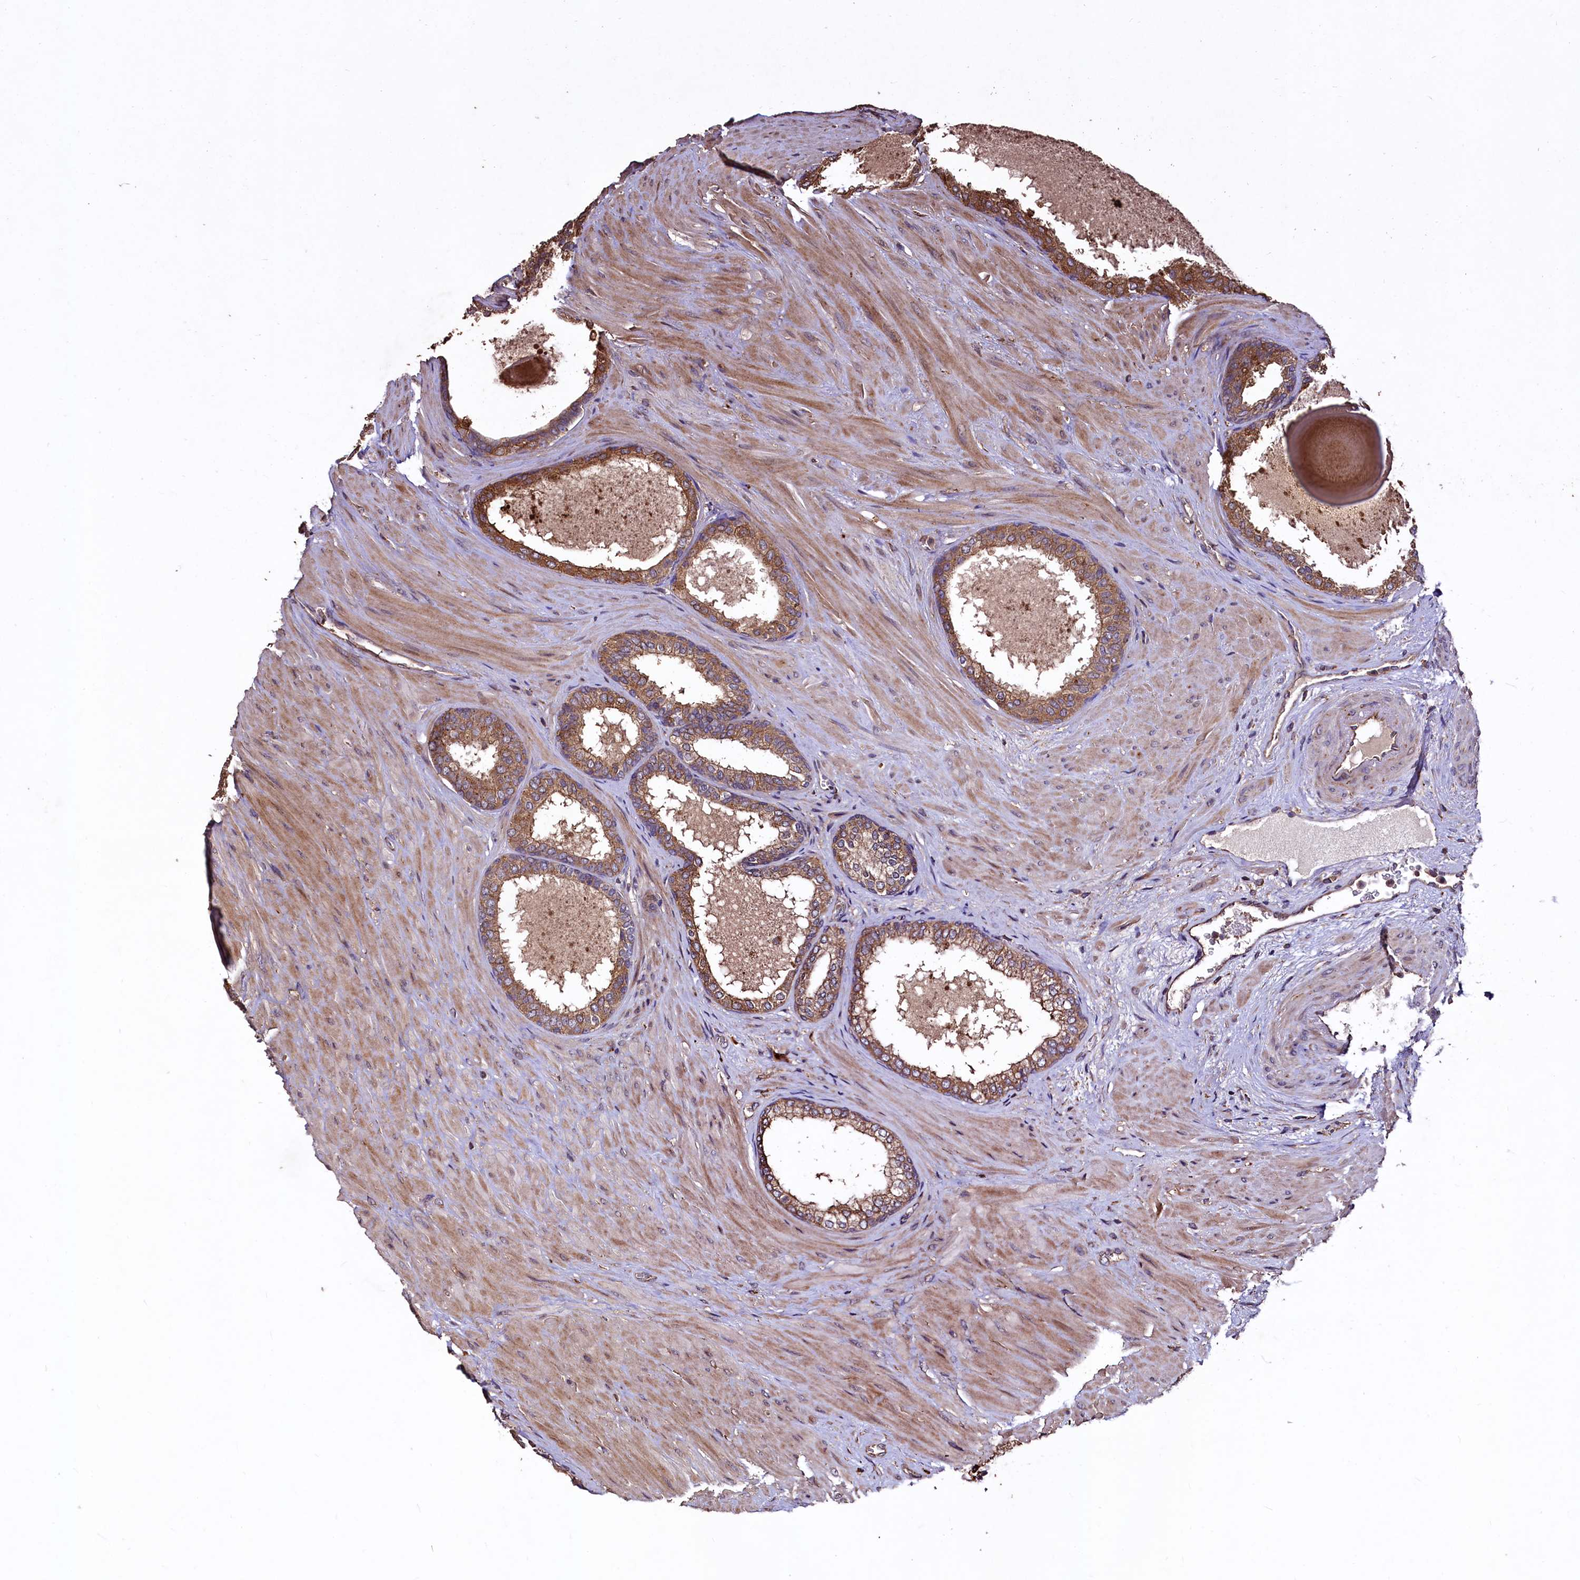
{"staining": {"intensity": "moderate", "quantity": ">75%", "location": "cytoplasmic/membranous"}, "tissue": "prostate cancer", "cell_type": "Tumor cells", "image_type": "cancer", "snomed": [{"axis": "morphology", "description": "Adenocarcinoma, High grade"}, {"axis": "topography", "description": "Prostate"}], "caption": "An immunohistochemistry (IHC) image of tumor tissue is shown. Protein staining in brown labels moderate cytoplasmic/membranous positivity in prostate high-grade adenocarcinoma within tumor cells. (DAB IHC, brown staining for protein, blue staining for nuclei).", "gene": "TMEM98", "patient": {"sex": "male", "age": 65}}